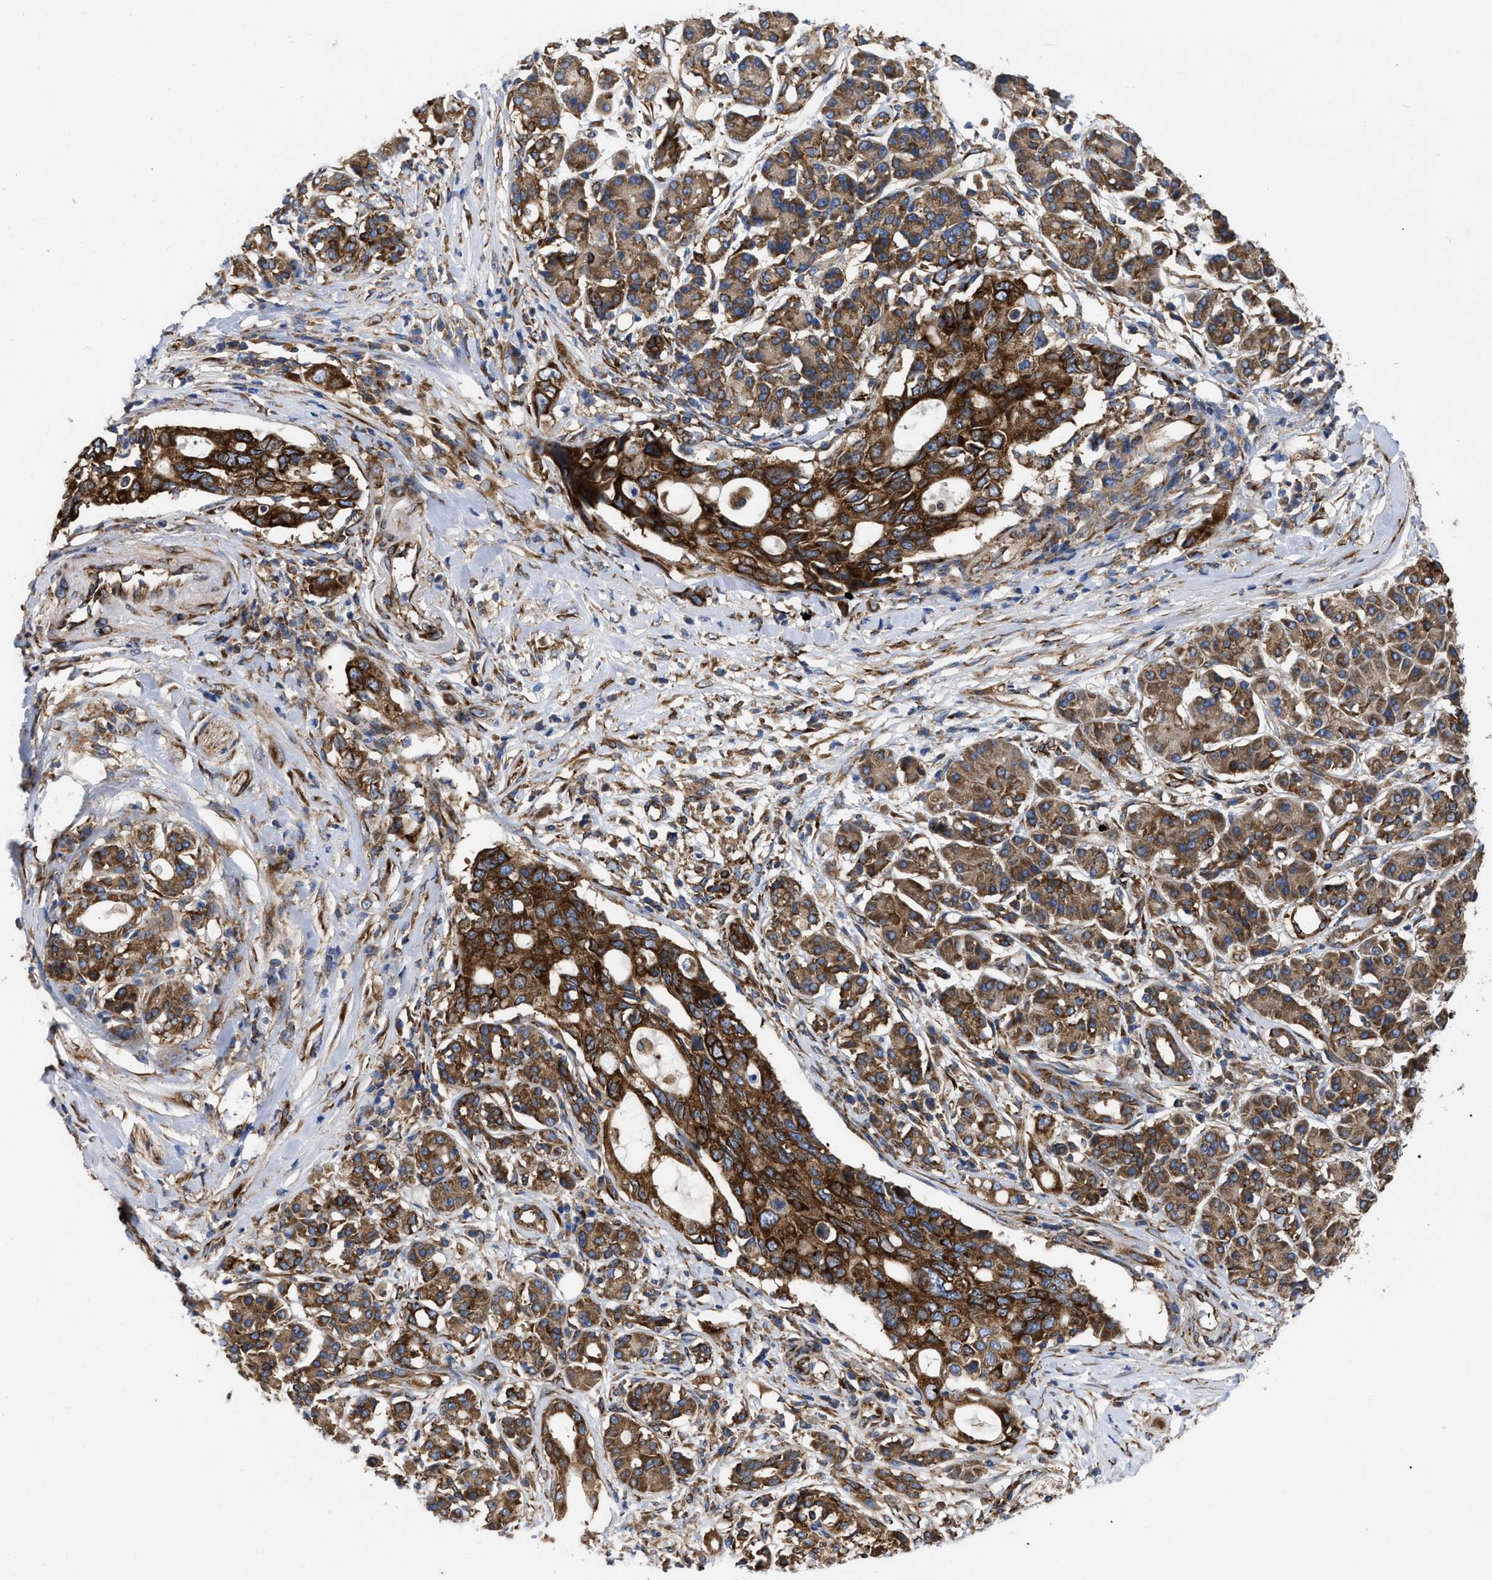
{"staining": {"intensity": "strong", "quantity": ">75%", "location": "cytoplasmic/membranous"}, "tissue": "pancreatic cancer", "cell_type": "Tumor cells", "image_type": "cancer", "snomed": [{"axis": "morphology", "description": "Adenocarcinoma, NOS"}, {"axis": "topography", "description": "Pancreas"}], "caption": "Protein analysis of adenocarcinoma (pancreatic) tissue reveals strong cytoplasmic/membranous expression in approximately >75% of tumor cells. (DAB = brown stain, brightfield microscopy at high magnification).", "gene": "FAM120A", "patient": {"sex": "female", "age": 56}}